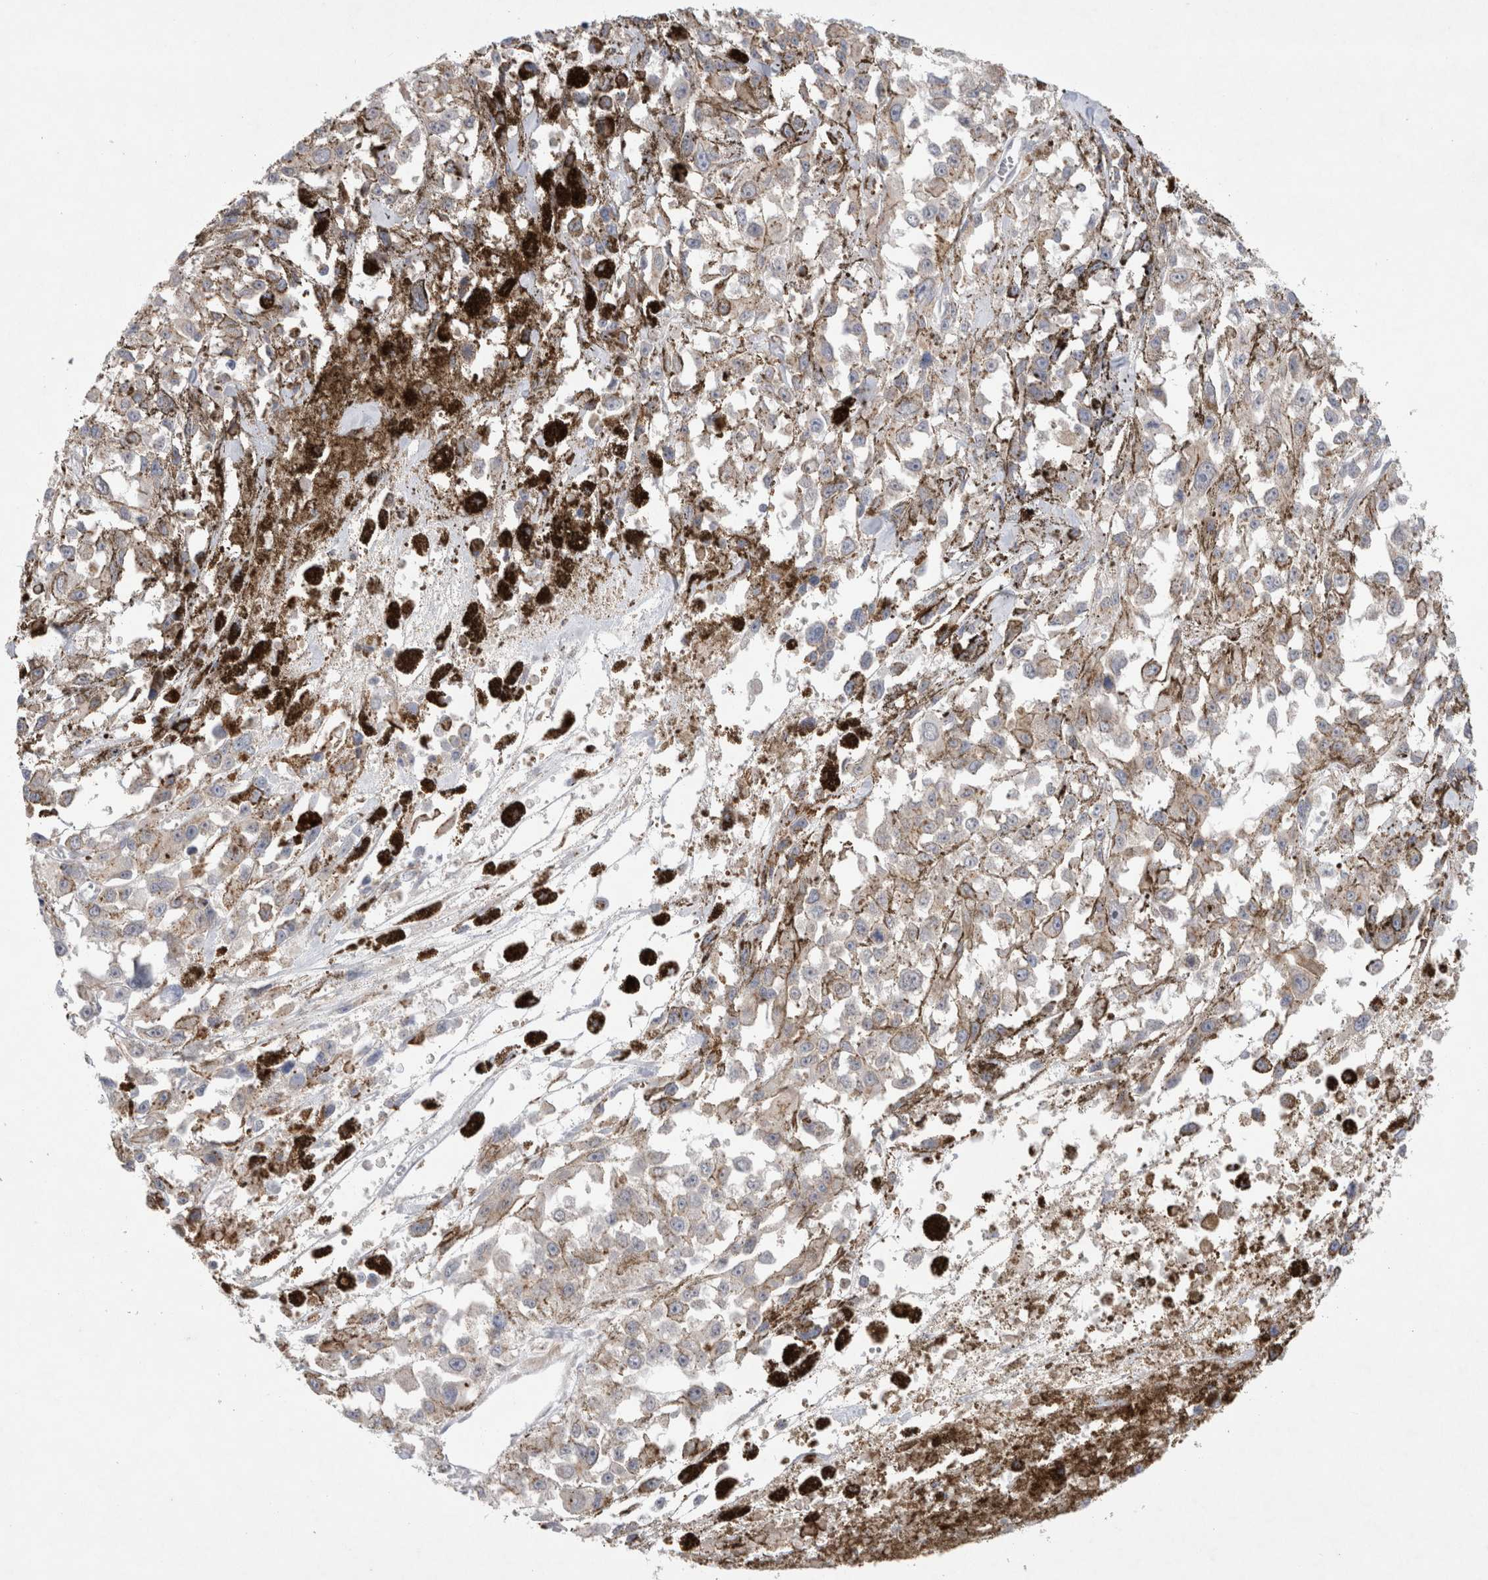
{"staining": {"intensity": "negative", "quantity": "none", "location": "none"}, "tissue": "melanoma", "cell_type": "Tumor cells", "image_type": "cancer", "snomed": [{"axis": "morphology", "description": "Malignant melanoma, Metastatic site"}, {"axis": "topography", "description": "Lymph node"}], "caption": "Immunohistochemistry (IHC) of human malignant melanoma (metastatic site) shows no staining in tumor cells.", "gene": "BICD2", "patient": {"sex": "male", "age": 59}}